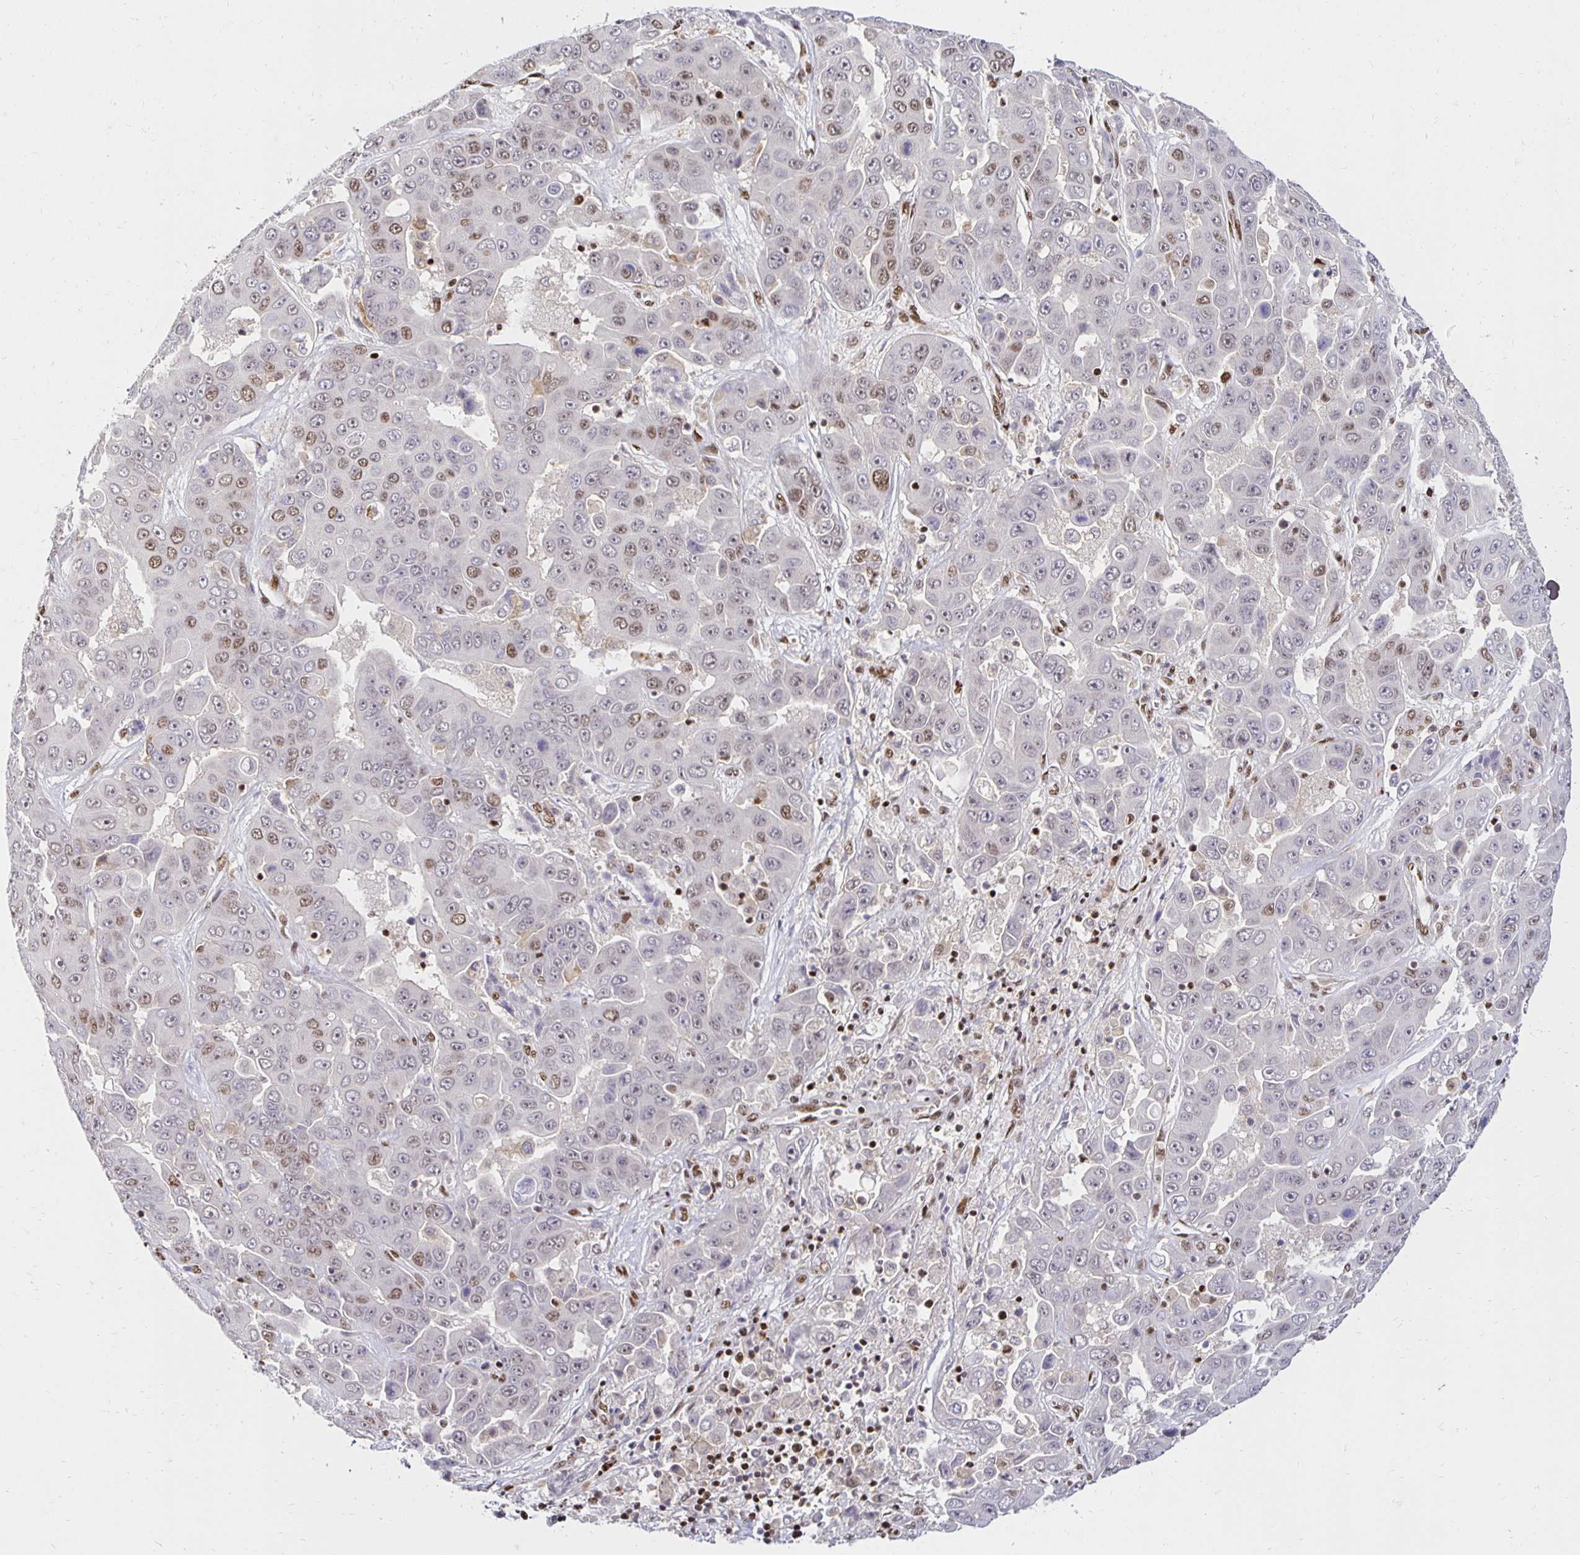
{"staining": {"intensity": "moderate", "quantity": "25%-75%", "location": "nuclear"}, "tissue": "liver cancer", "cell_type": "Tumor cells", "image_type": "cancer", "snomed": [{"axis": "morphology", "description": "Cholangiocarcinoma"}, {"axis": "topography", "description": "Liver"}], "caption": "This is a photomicrograph of immunohistochemistry staining of liver cholangiocarcinoma, which shows moderate expression in the nuclear of tumor cells.", "gene": "ZNF579", "patient": {"sex": "female", "age": 52}}